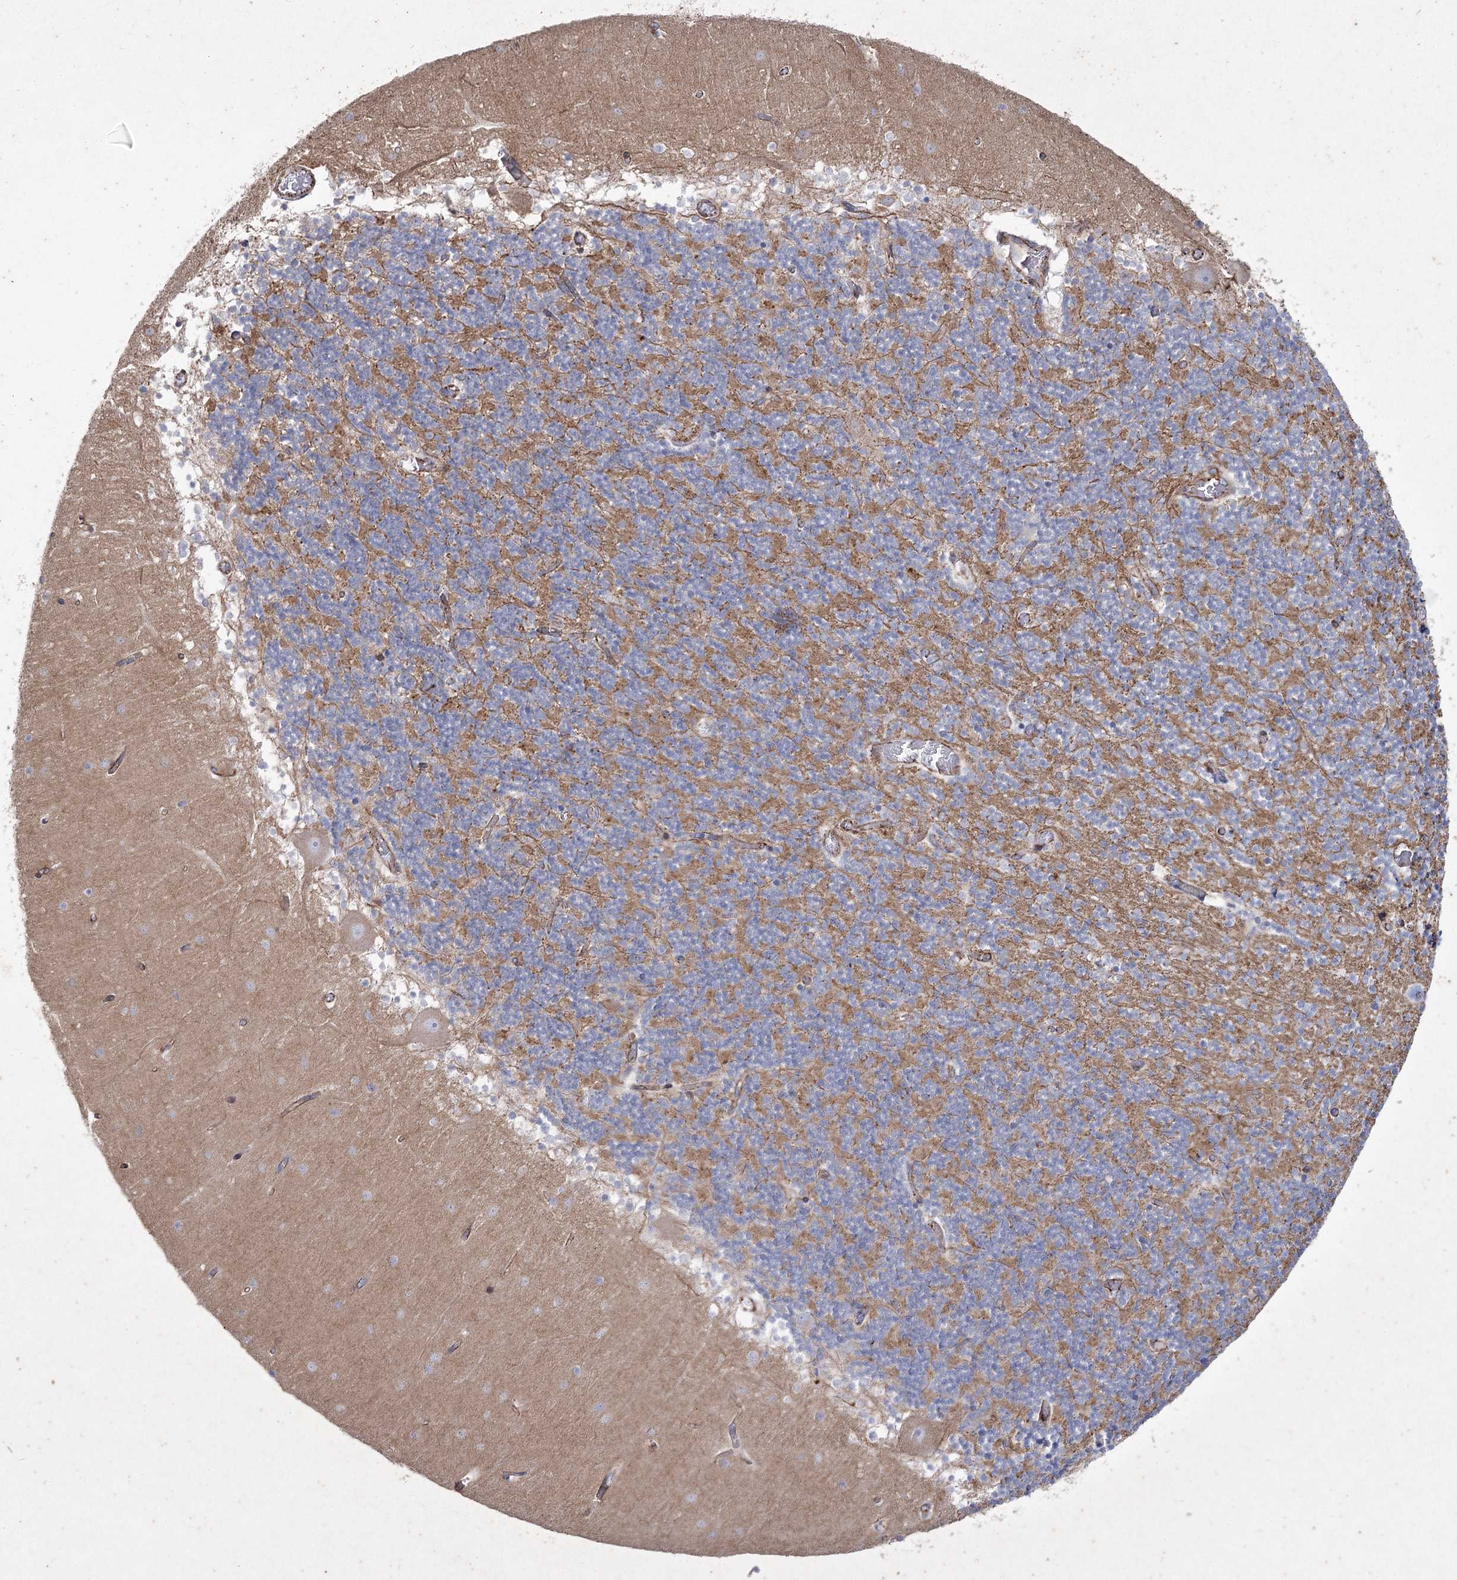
{"staining": {"intensity": "moderate", "quantity": ">75%", "location": "cytoplasmic/membranous"}, "tissue": "cerebellum", "cell_type": "Cells in granular layer", "image_type": "normal", "snomed": [{"axis": "morphology", "description": "Normal tissue, NOS"}, {"axis": "topography", "description": "Cerebellum"}], "caption": "This is an image of immunohistochemistry (IHC) staining of unremarkable cerebellum, which shows moderate expression in the cytoplasmic/membranous of cells in granular layer.", "gene": "LDLRAD3", "patient": {"sex": "female", "age": 28}}